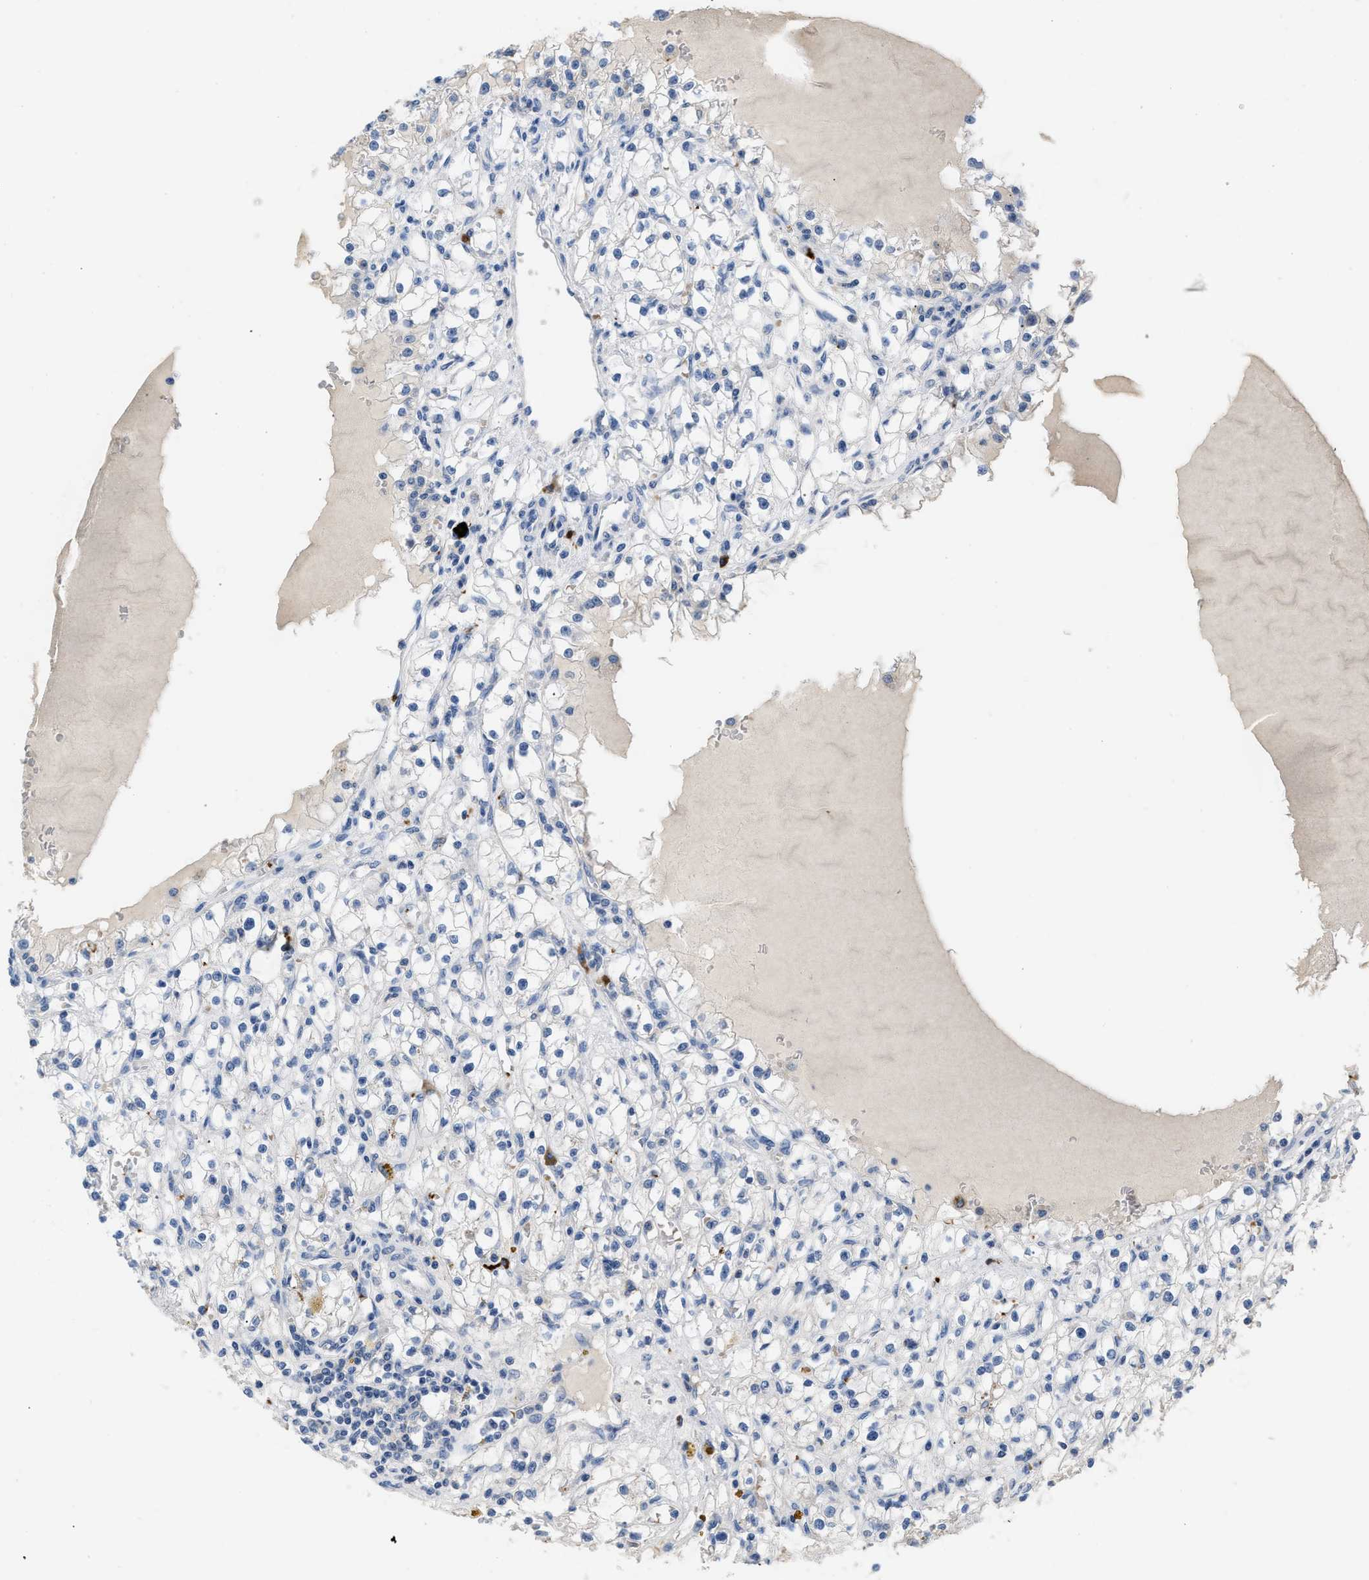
{"staining": {"intensity": "negative", "quantity": "none", "location": "none"}, "tissue": "renal cancer", "cell_type": "Tumor cells", "image_type": "cancer", "snomed": [{"axis": "morphology", "description": "Adenocarcinoma, NOS"}, {"axis": "topography", "description": "Kidney"}], "caption": "Histopathology image shows no protein positivity in tumor cells of renal cancer tissue. Nuclei are stained in blue.", "gene": "FGF18", "patient": {"sex": "male", "age": 56}}